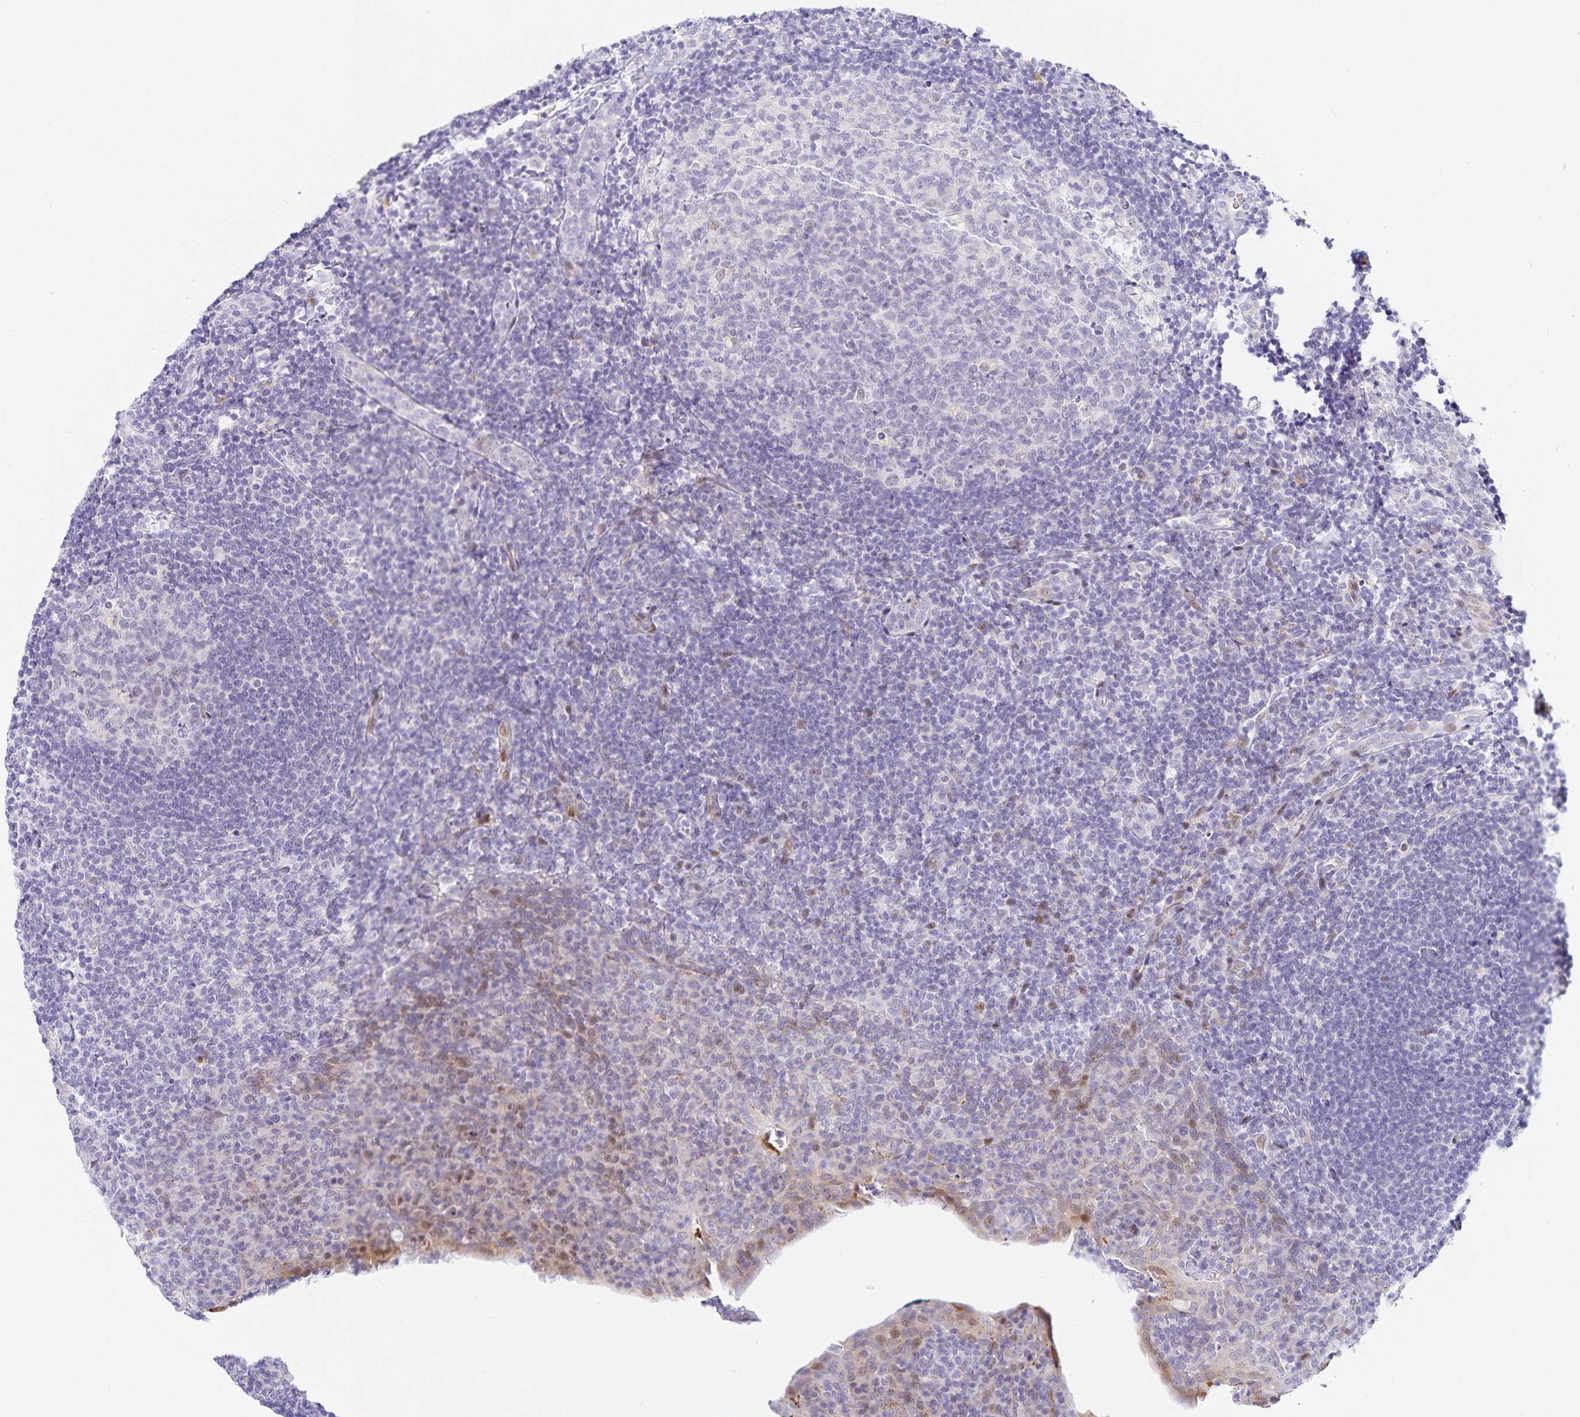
{"staining": {"intensity": "negative", "quantity": "none", "location": "none"}, "tissue": "tonsil", "cell_type": "Germinal center cells", "image_type": "normal", "snomed": [{"axis": "morphology", "description": "Normal tissue, NOS"}, {"axis": "topography", "description": "Tonsil"}], "caption": "Germinal center cells are negative for protein expression in benign human tonsil. (Immunohistochemistry, brightfield microscopy, high magnification).", "gene": "KBTBD13", "patient": {"sex": "male", "age": 17}}